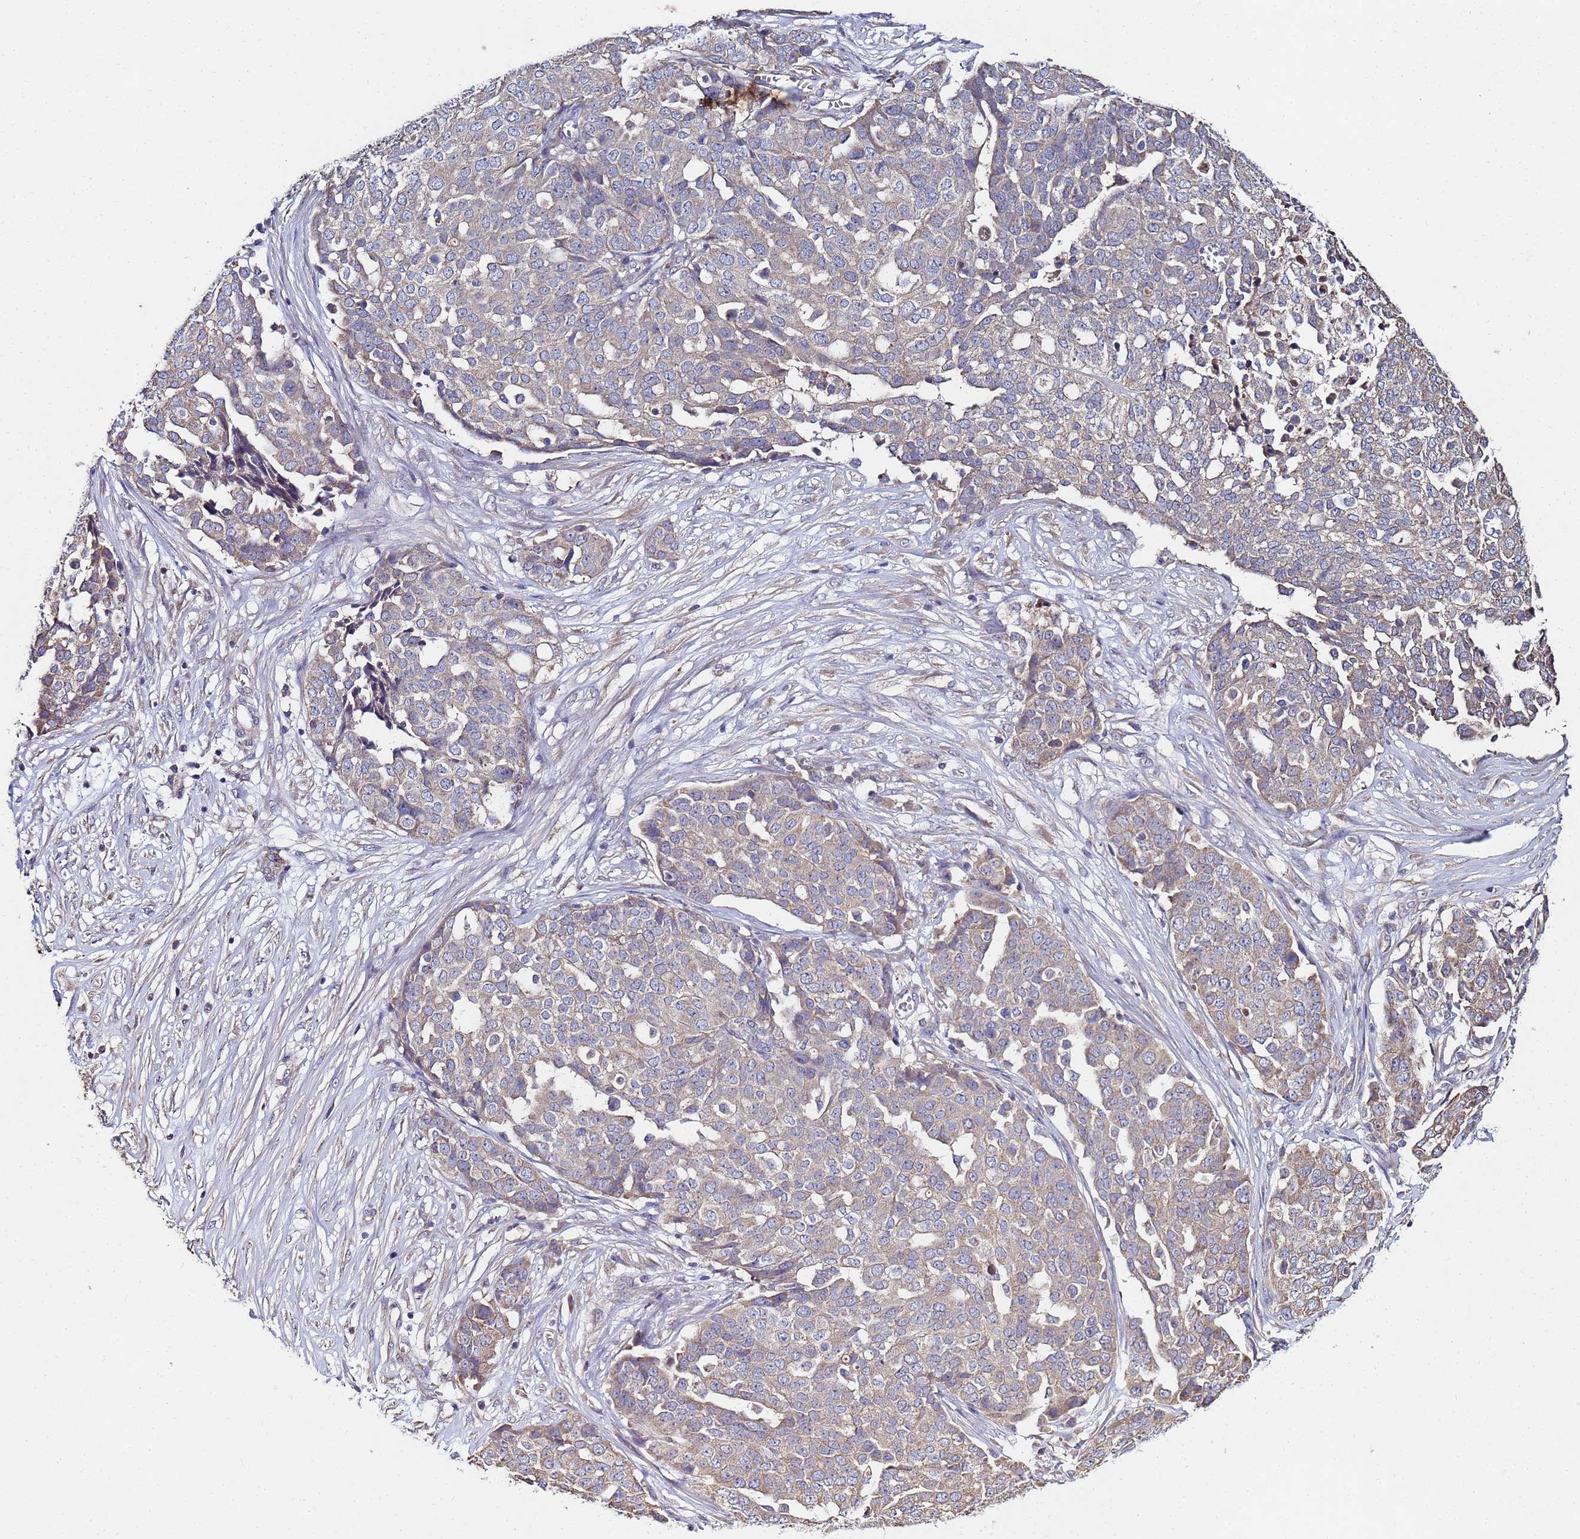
{"staining": {"intensity": "negative", "quantity": "none", "location": "none"}, "tissue": "ovarian cancer", "cell_type": "Tumor cells", "image_type": "cancer", "snomed": [{"axis": "morphology", "description": "Cystadenocarcinoma, serous, NOS"}, {"axis": "topography", "description": "Soft tissue"}, {"axis": "topography", "description": "Ovary"}], "caption": "Immunohistochemical staining of serous cystadenocarcinoma (ovarian) displays no significant expression in tumor cells.", "gene": "C5orf34", "patient": {"sex": "female", "age": 57}}